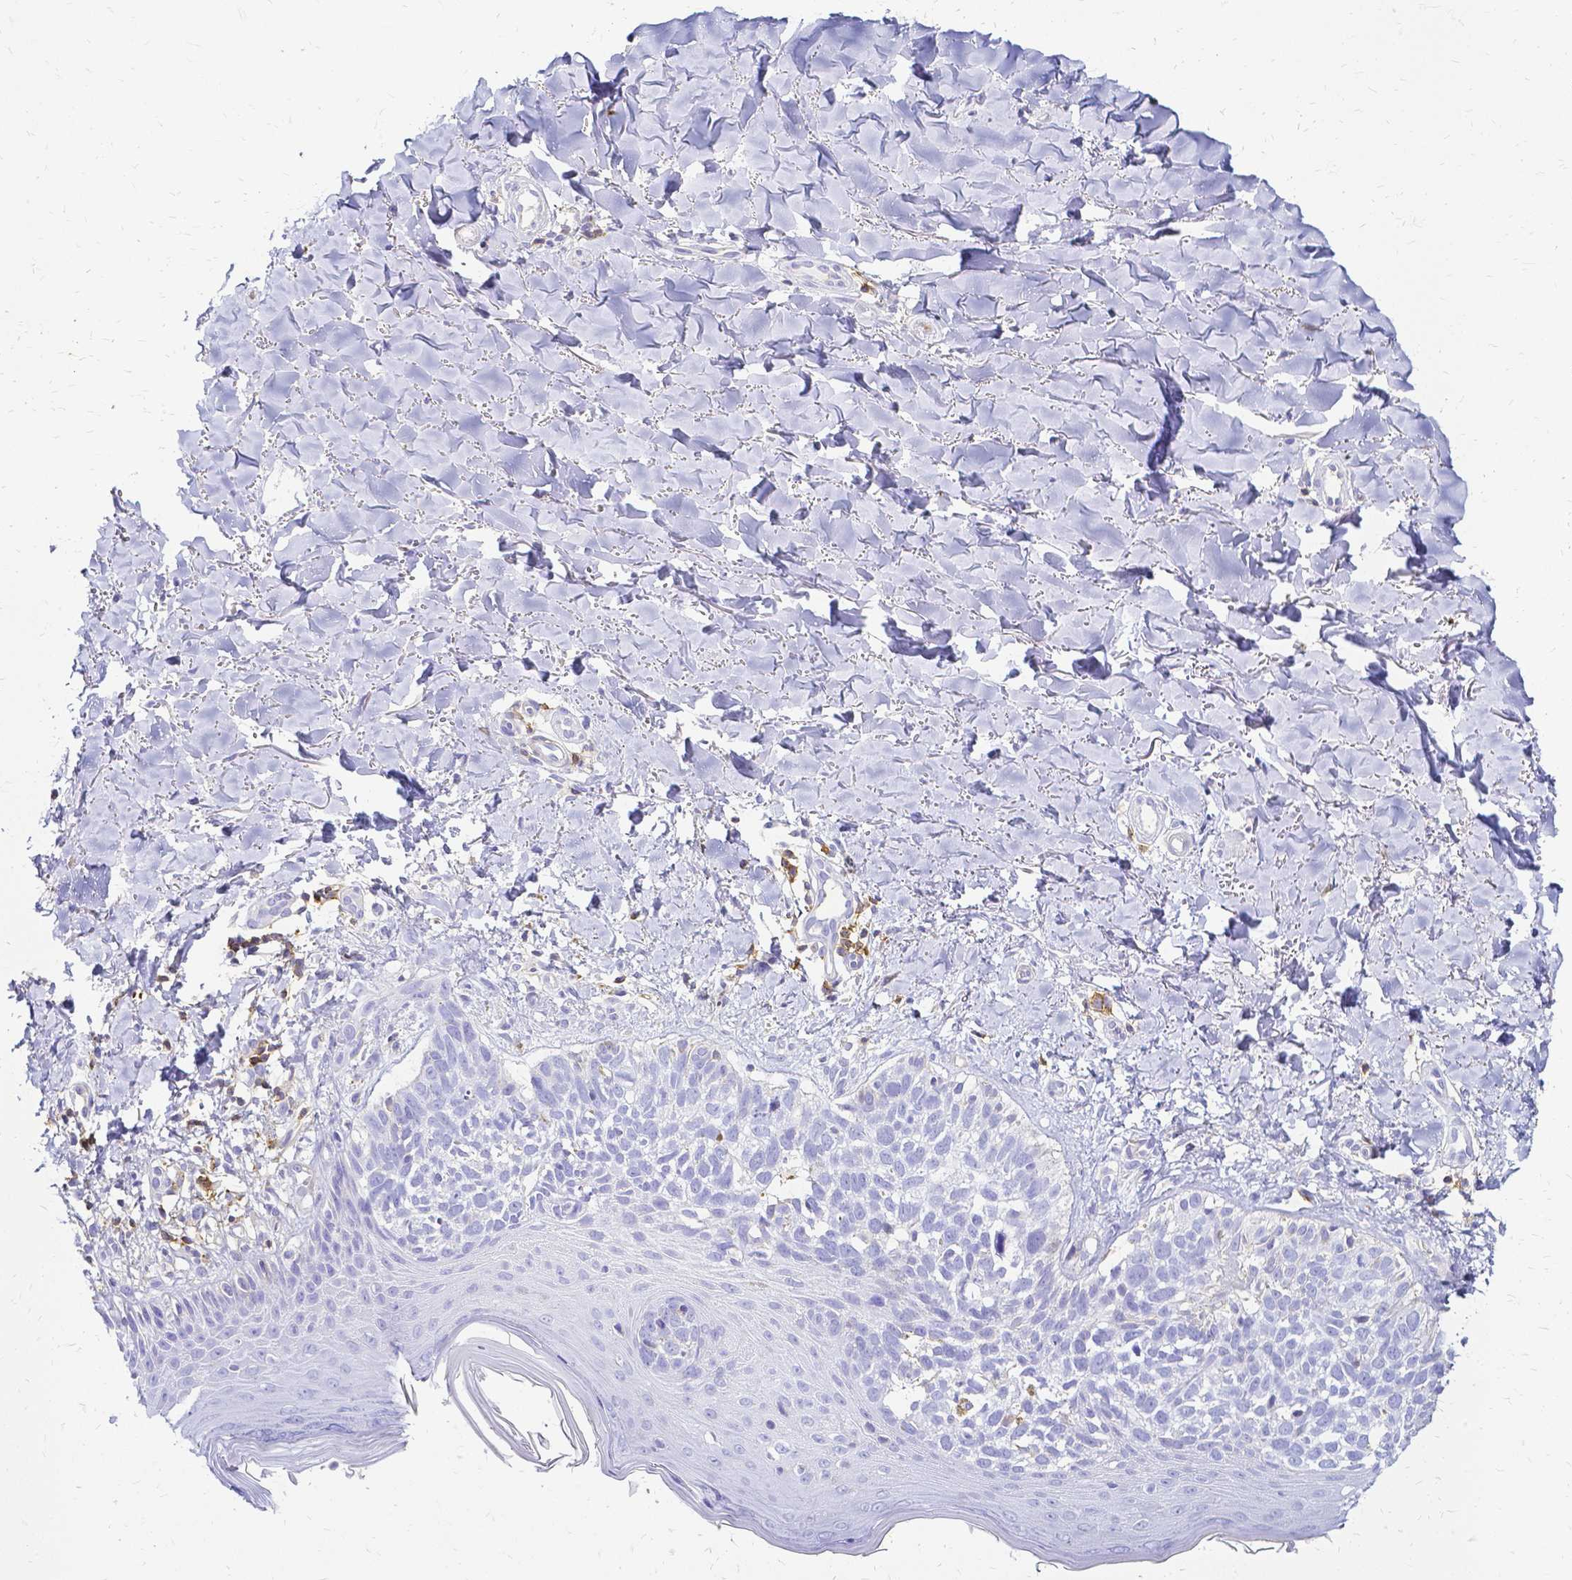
{"staining": {"intensity": "negative", "quantity": "none", "location": "none"}, "tissue": "skin cancer", "cell_type": "Tumor cells", "image_type": "cancer", "snomed": [{"axis": "morphology", "description": "Basal cell carcinoma"}, {"axis": "topography", "description": "Skin"}], "caption": "The photomicrograph exhibits no significant expression in tumor cells of skin cancer (basal cell carcinoma). (DAB (3,3'-diaminobenzidine) IHC with hematoxylin counter stain).", "gene": "HSPA12A", "patient": {"sex": "female", "age": 45}}